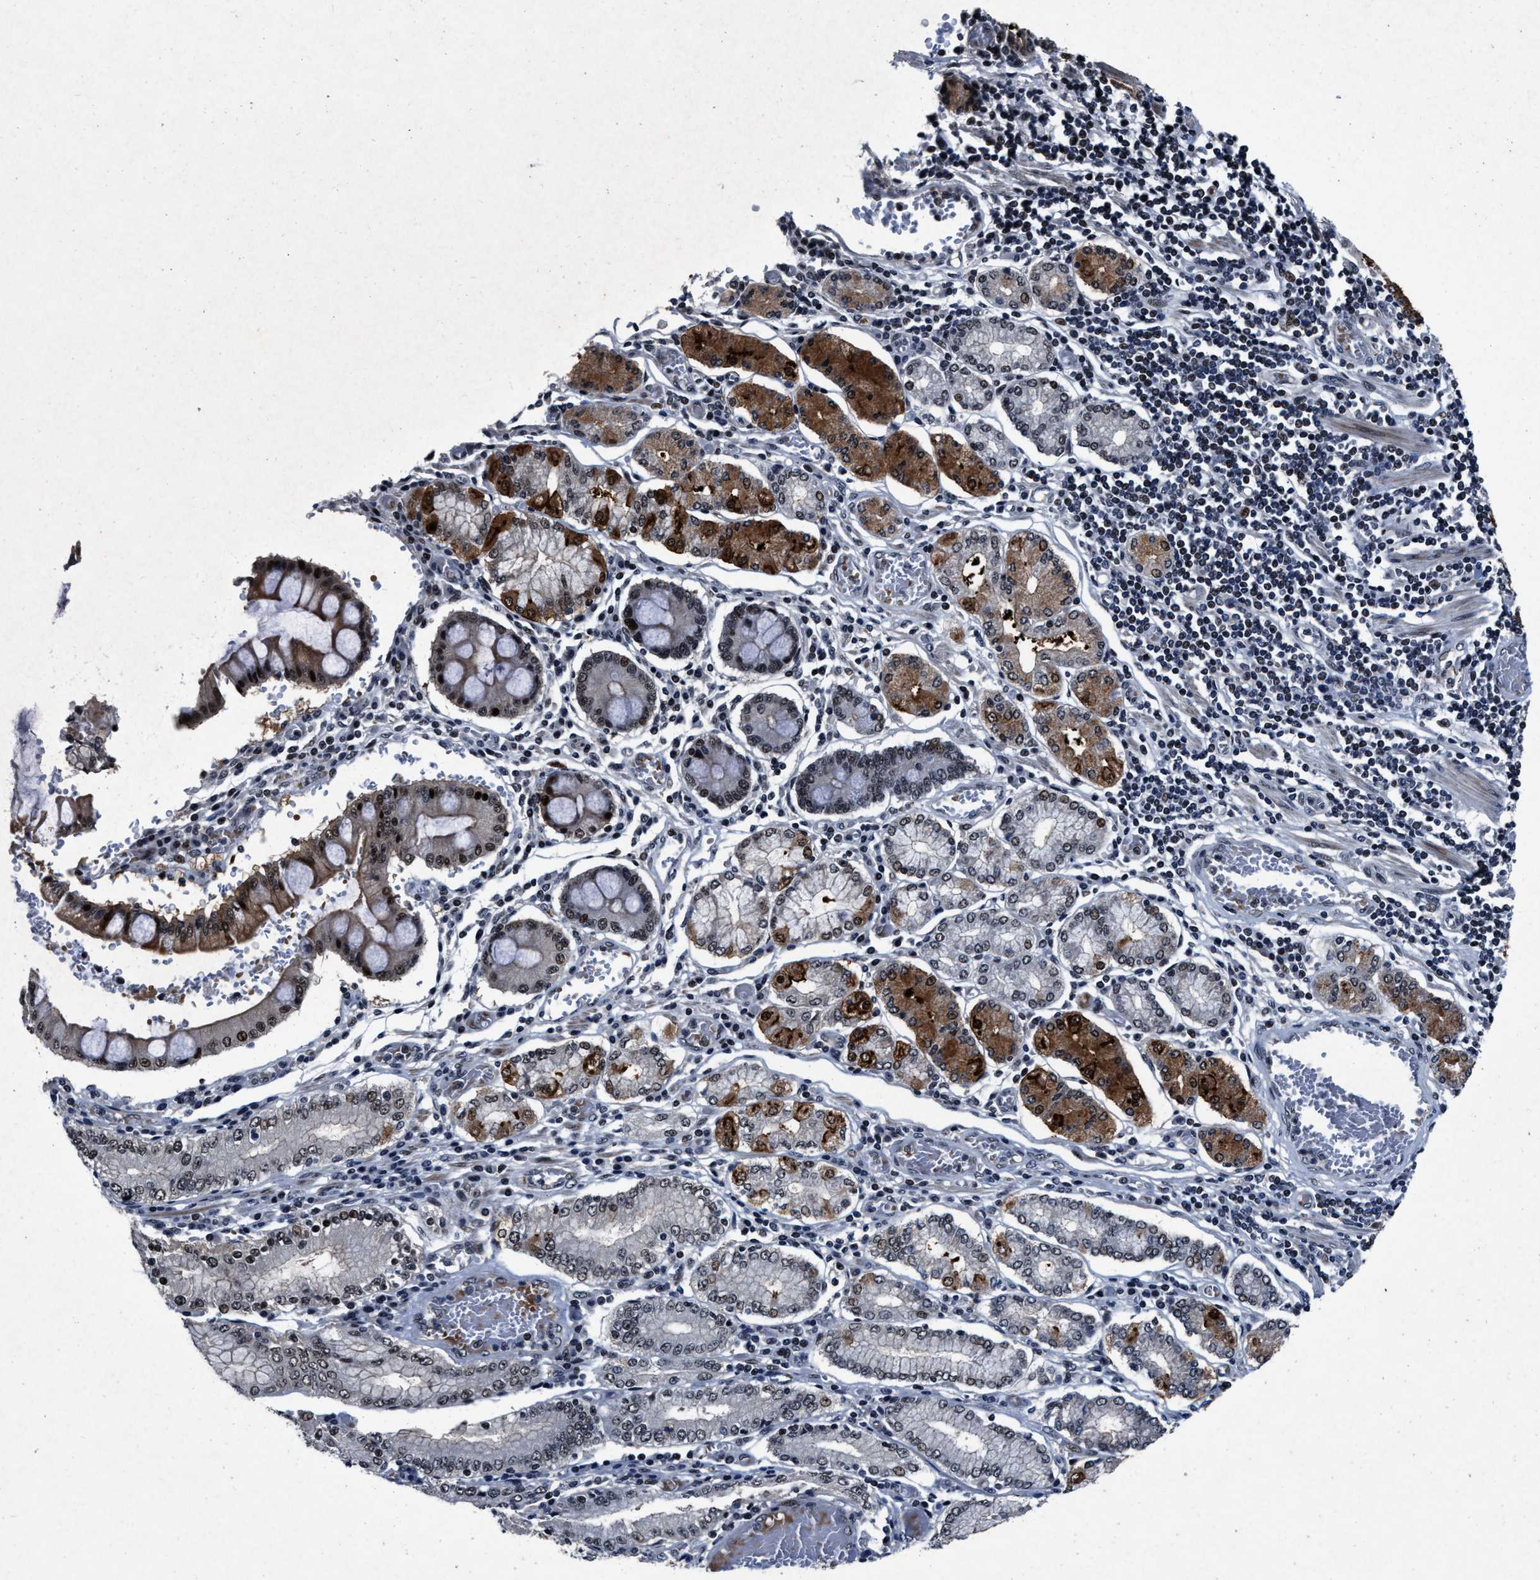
{"staining": {"intensity": "moderate", "quantity": ">75%", "location": "cytoplasmic/membranous,nuclear"}, "tissue": "stomach cancer", "cell_type": "Tumor cells", "image_type": "cancer", "snomed": [{"axis": "morphology", "description": "Adenocarcinoma, NOS"}, {"axis": "topography", "description": "Stomach"}], "caption": "Moderate cytoplasmic/membranous and nuclear positivity for a protein is appreciated in about >75% of tumor cells of adenocarcinoma (stomach) using immunohistochemistry.", "gene": "ZNF233", "patient": {"sex": "female", "age": 73}}